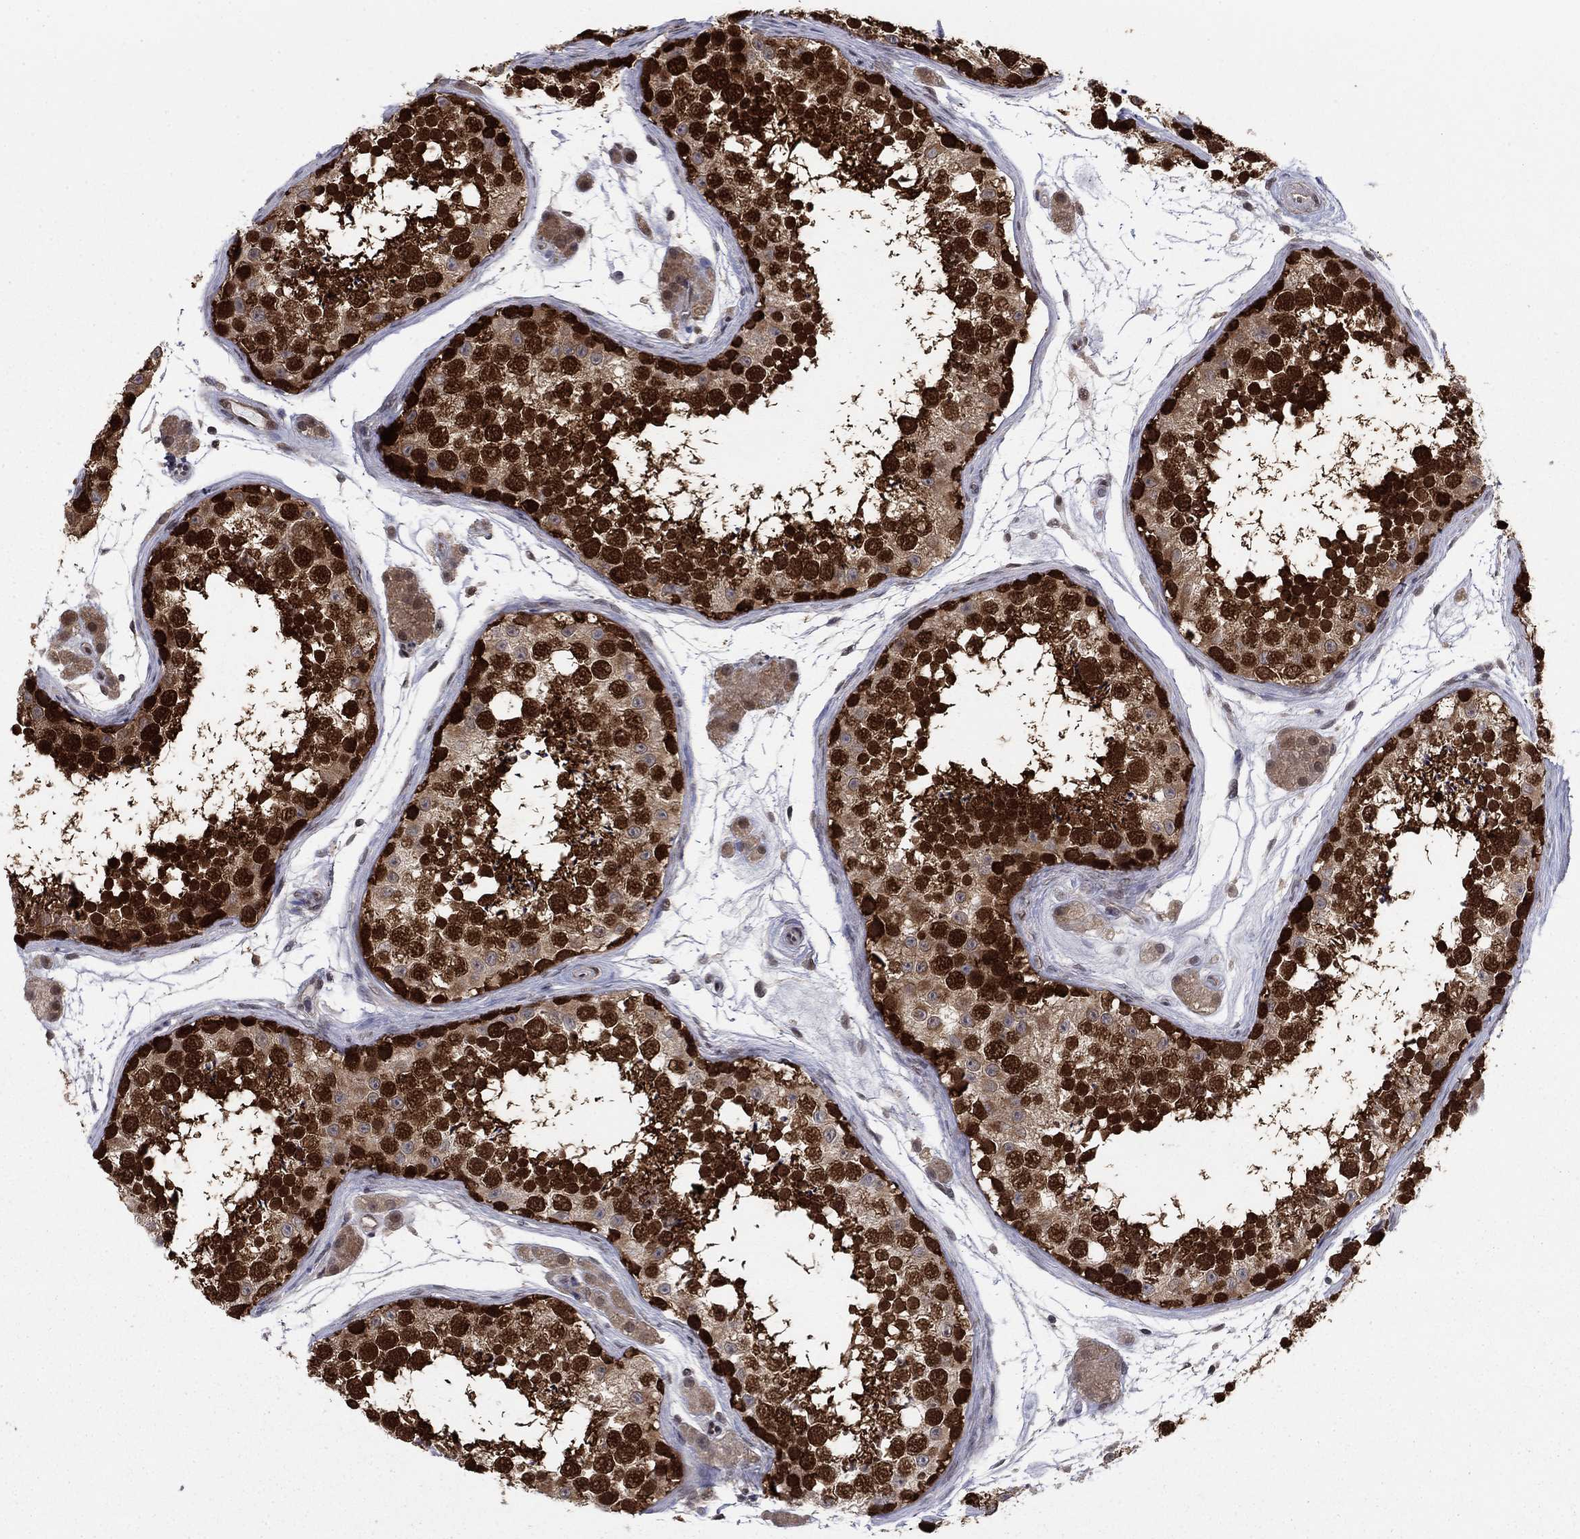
{"staining": {"intensity": "strong", "quantity": "25%-75%", "location": "cytoplasmic/membranous,nuclear"}, "tissue": "testis", "cell_type": "Cells in seminiferous ducts", "image_type": "normal", "snomed": [{"axis": "morphology", "description": "Normal tissue, NOS"}, {"axis": "topography", "description": "Testis"}], "caption": "Unremarkable testis exhibits strong cytoplasmic/membranous,nuclear positivity in about 25%-75% of cells in seminiferous ducts, visualized by immunohistochemistry.", "gene": "FKBP4", "patient": {"sex": "male", "age": 41}}